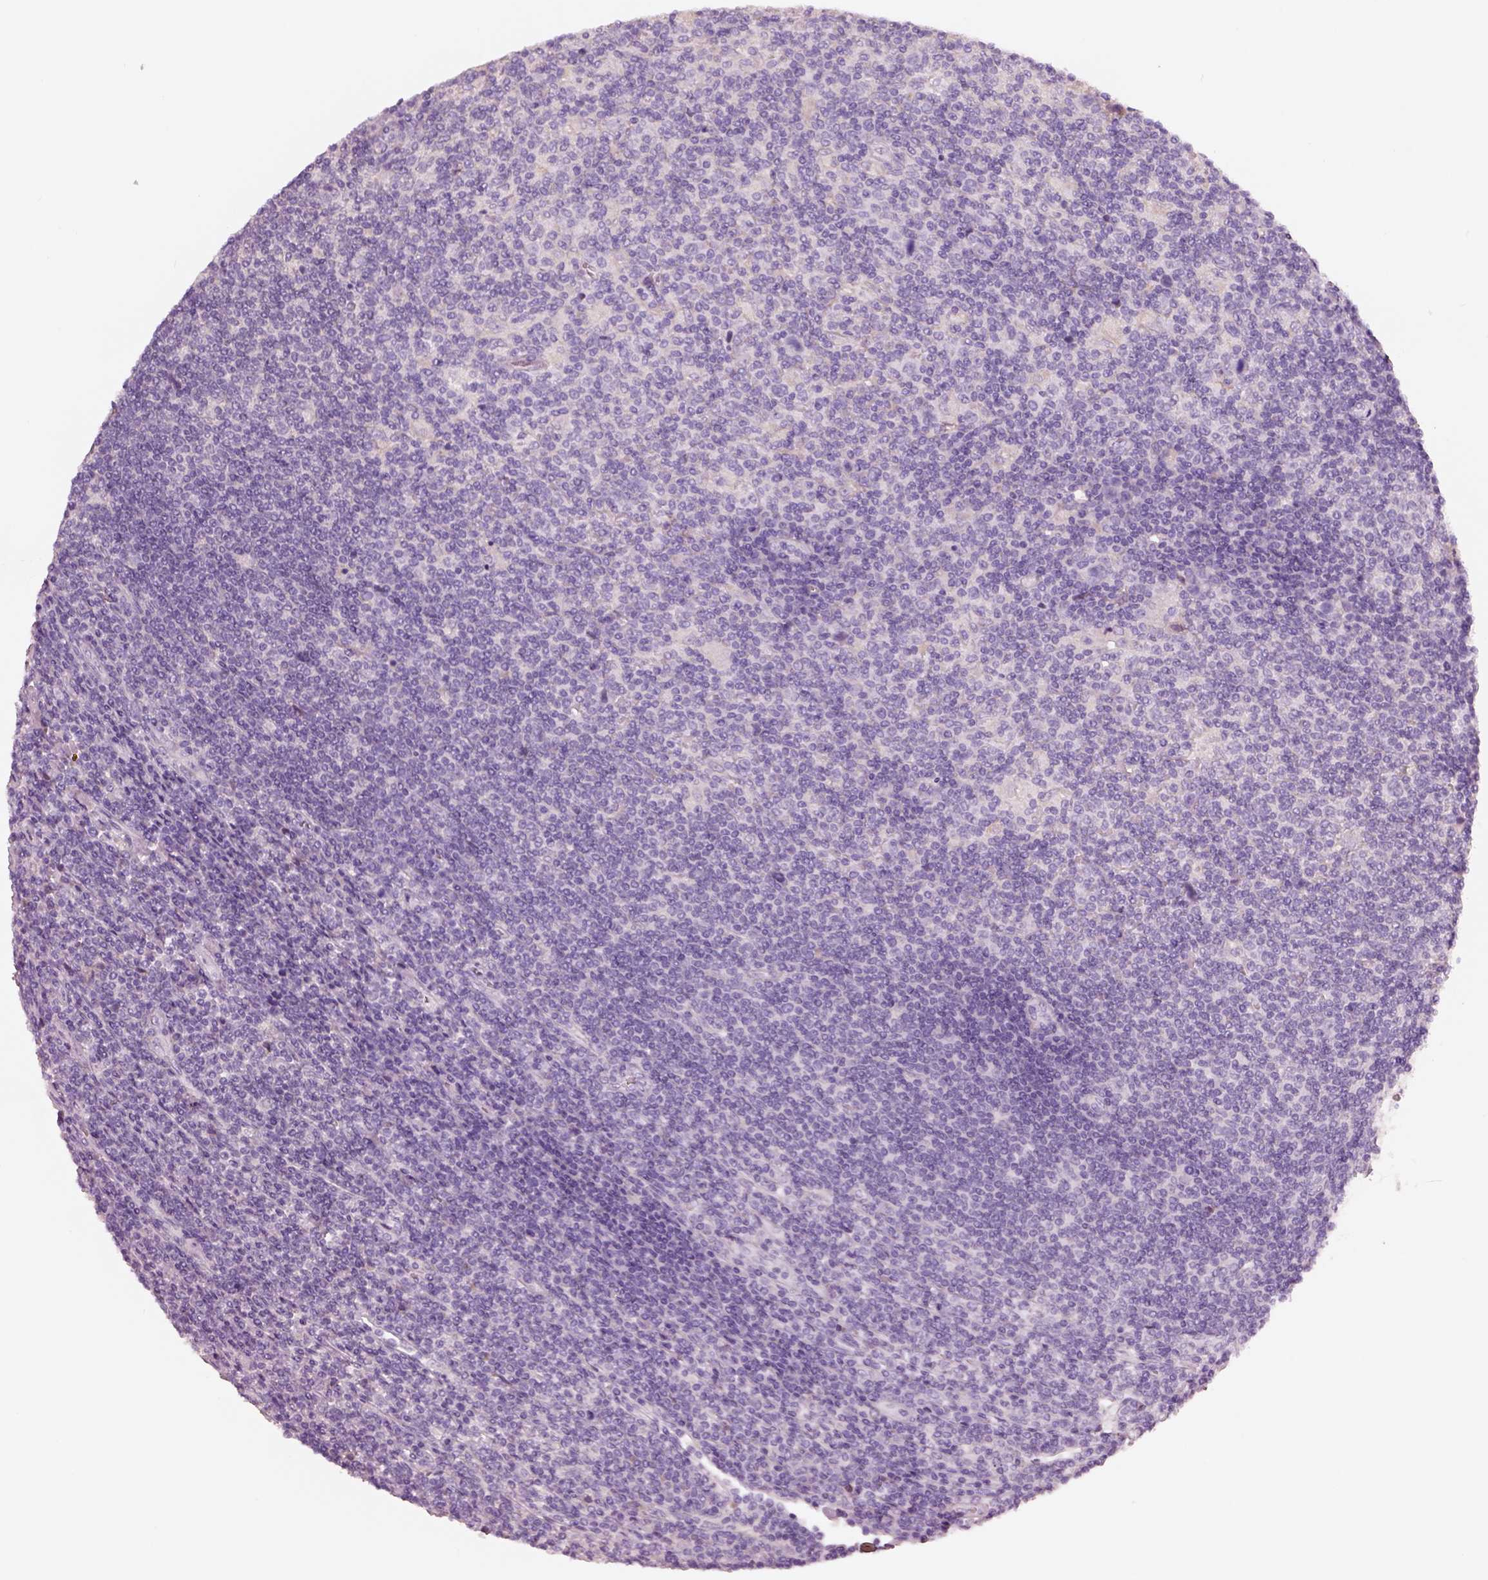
{"staining": {"intensity": "negative", "quantity": "none", "location": "none"}, "tissue": "lymphoma", "cell_type": "Tumor cells", "image_type": "cancer", "snomed": [{"axis": "morphology", "description": "Hodgkin's disease, NOS"}, {"axis": "topography", "description": "Lymph node"}], "caption": "A photomicrograph of human Hodgkin's disease is negative for staining in tumor cells.", "gene": "PNOC", "patient": {"sex": "male", "age": 40}}